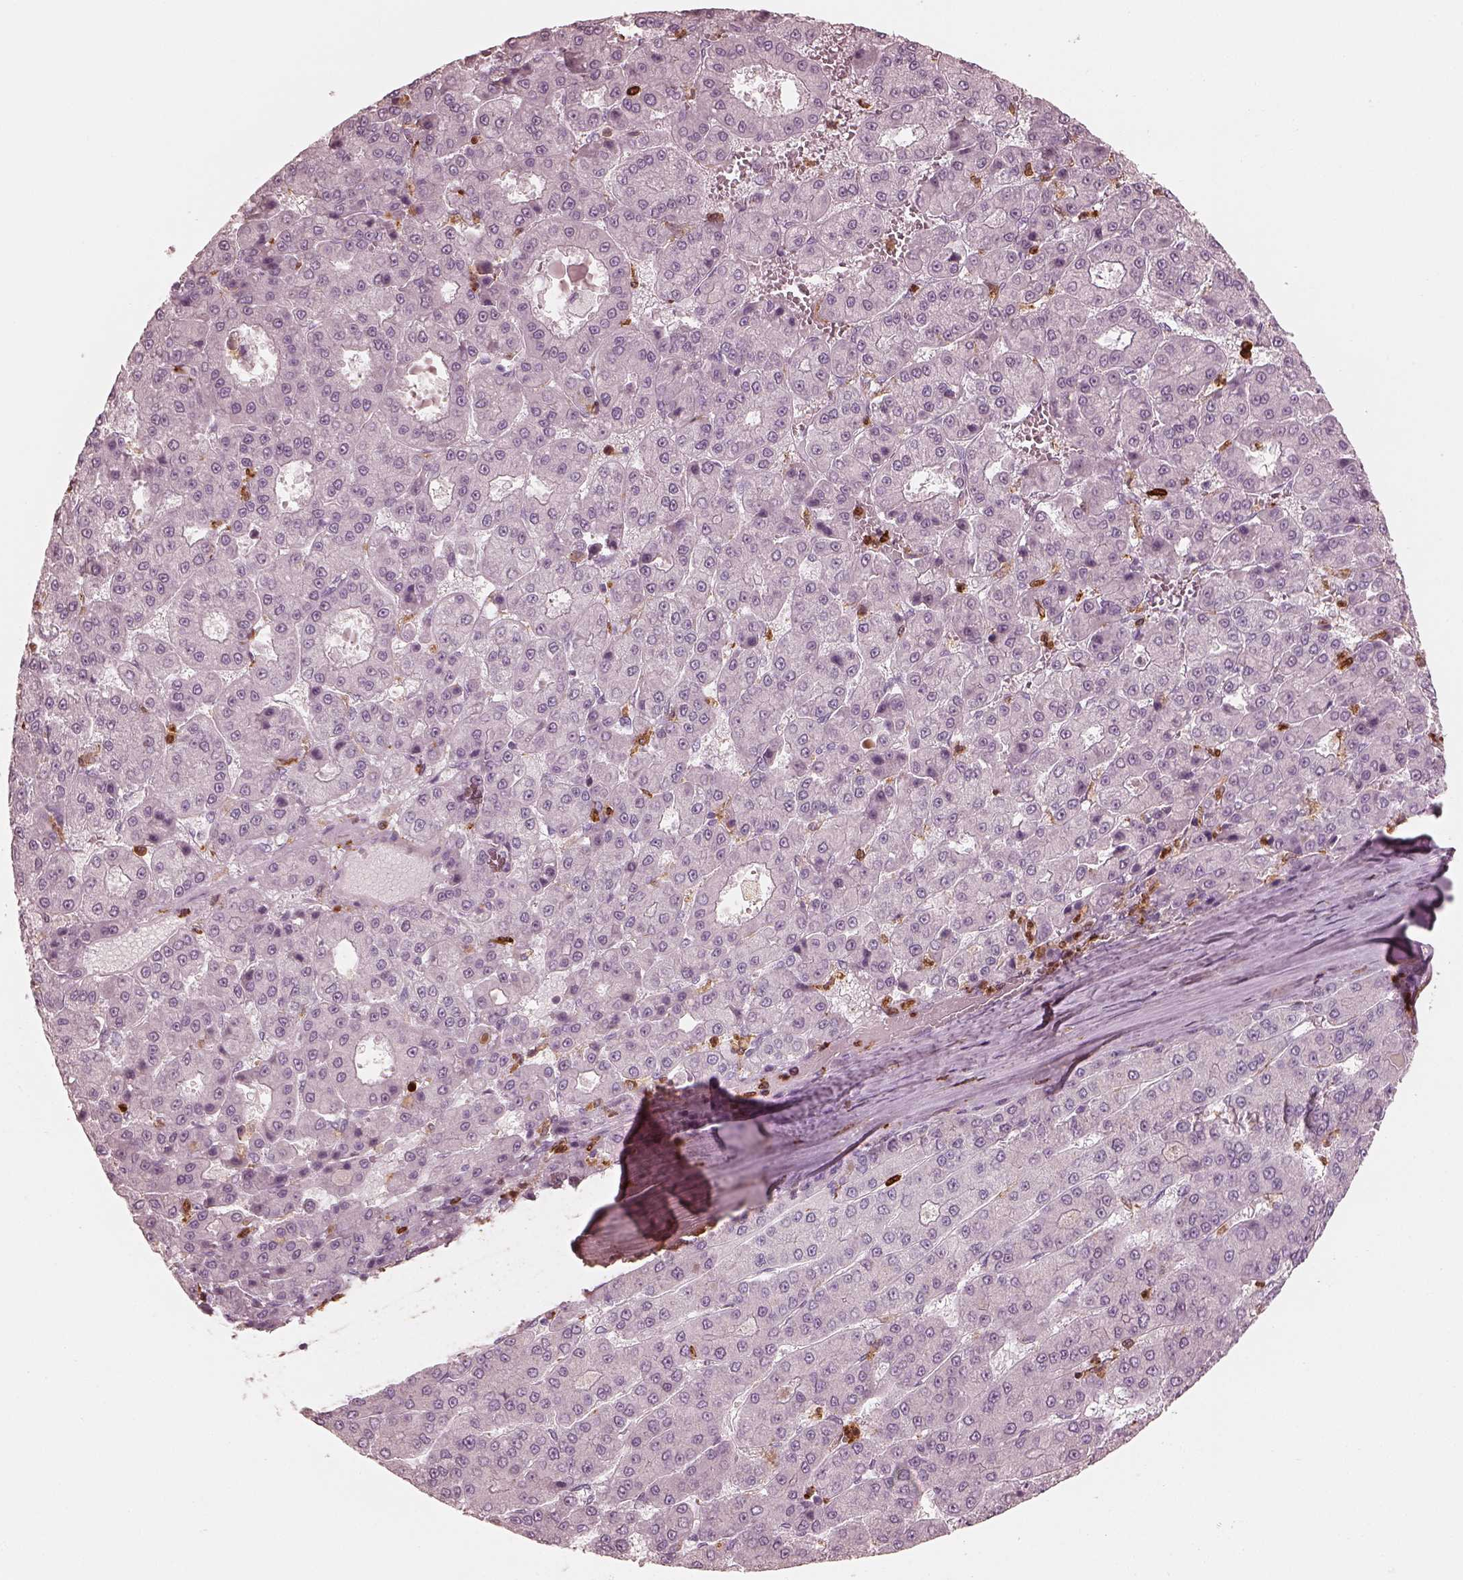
{"staining": {"intensity": "negative", "quantity": "none", "location": "none"}, "tissue": "liver cancer", "cell_type": "Tumor cells", "image_type": "cancer", "snomed": [{"axis": "morphology", "description": "Carcinoma, Hepatocellular, NOS"}, {"axis": "topography", "description": "Liver"}], "caption": "This is an immunohistochemistry micrograph of human liver cancer. There is no positivity in tumor cells.", "gene": "ALOX5", "patient": {"sex": "male", "age": 70}}